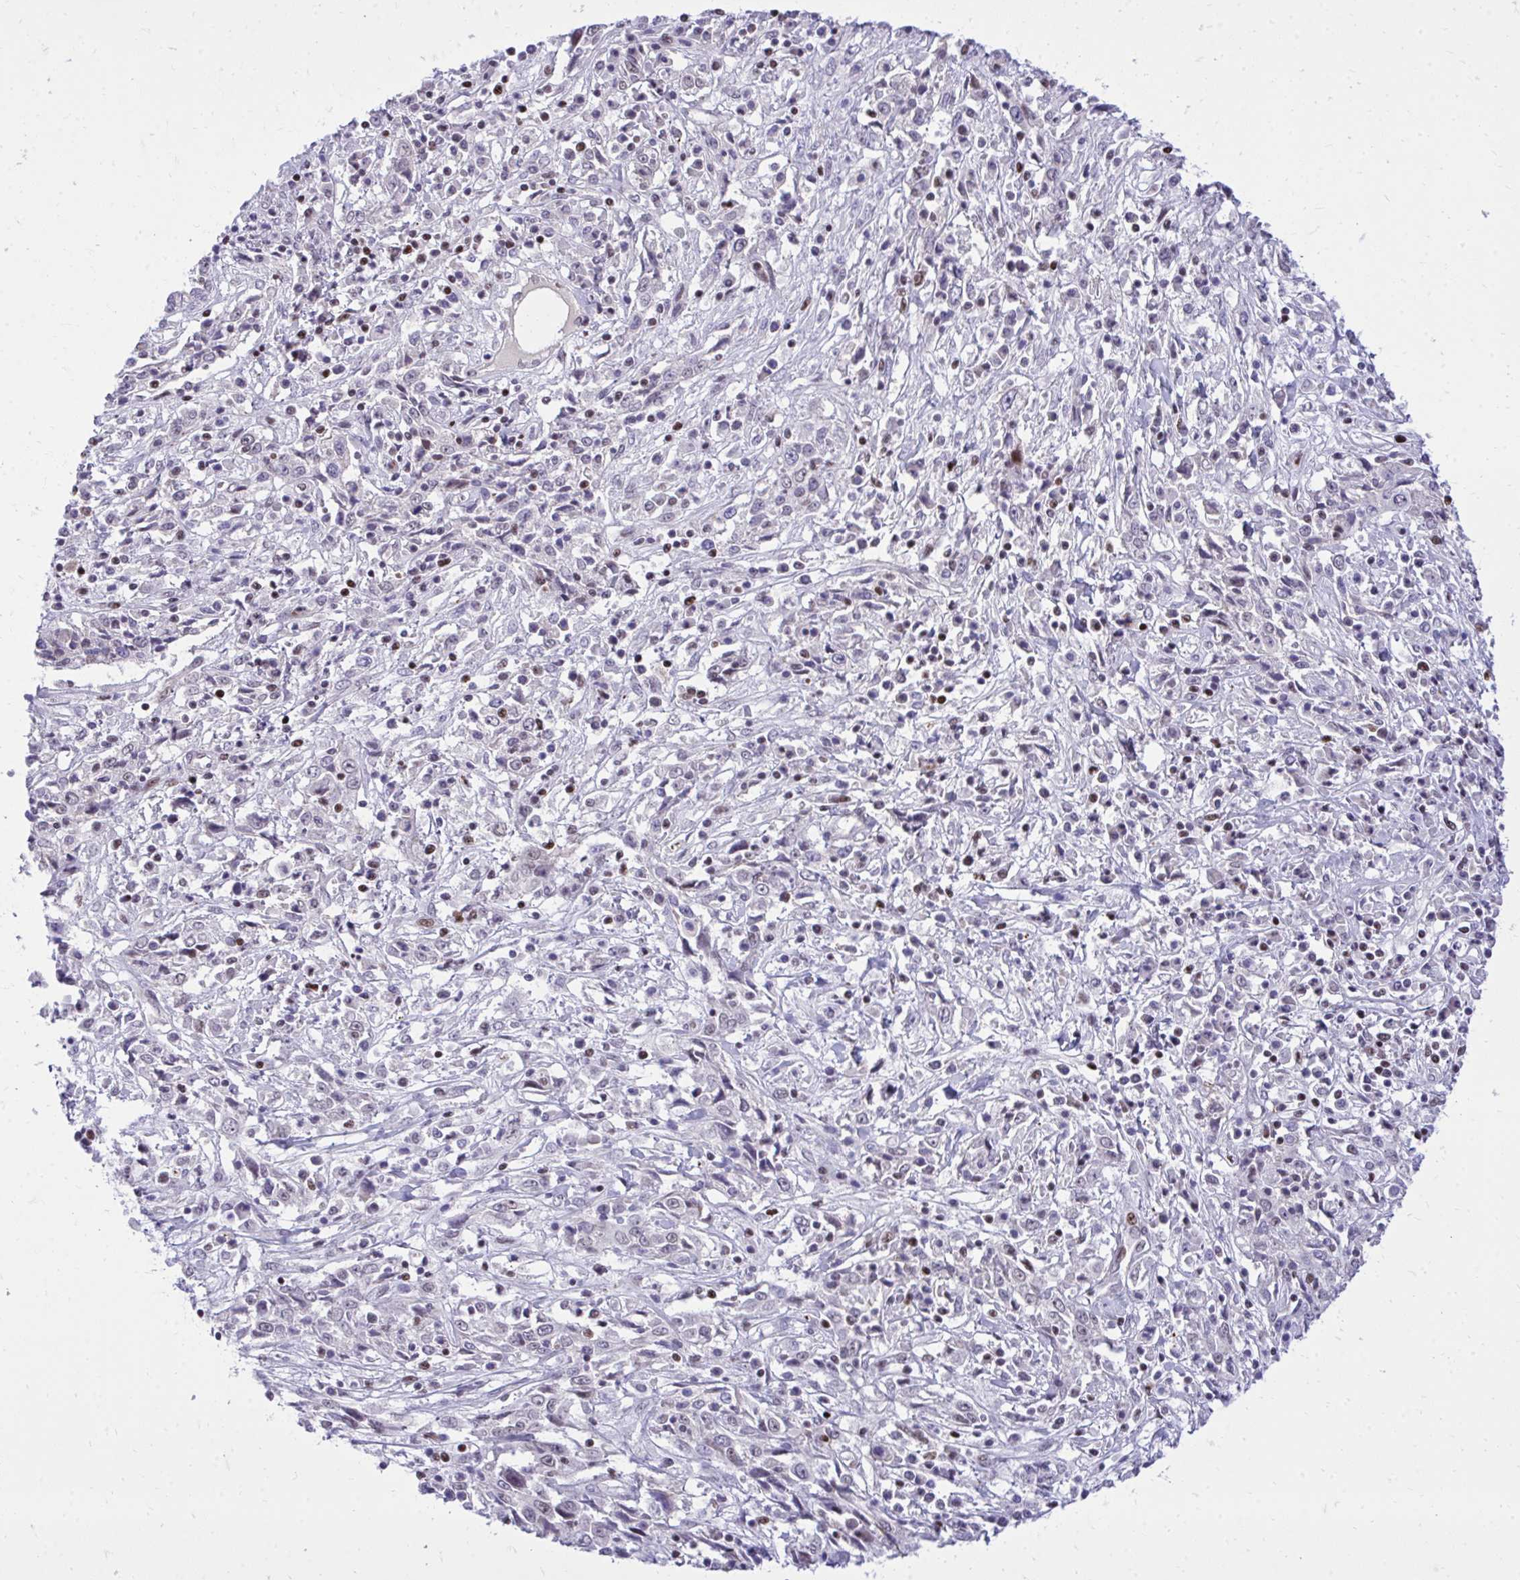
{"staining": {"intensity": "weak", "quantity": "25%-75%", "location": "nuclear"}, "tissue": "cervical cancer", "cell_type": "Tumor cells", "image_type": "cancer", "snomed": [{"axis": "morphology", "description": "Adenocarcinoma, NOS"}, {"axis": "topography", "description": "Cervix"}], "caption": "Human cervical adenocarcinoma stained with a protein marker demonstrates weak staining in tumor cells.", "gene": "C14orf39", "patient": {"sex": "female", "age": 40}}